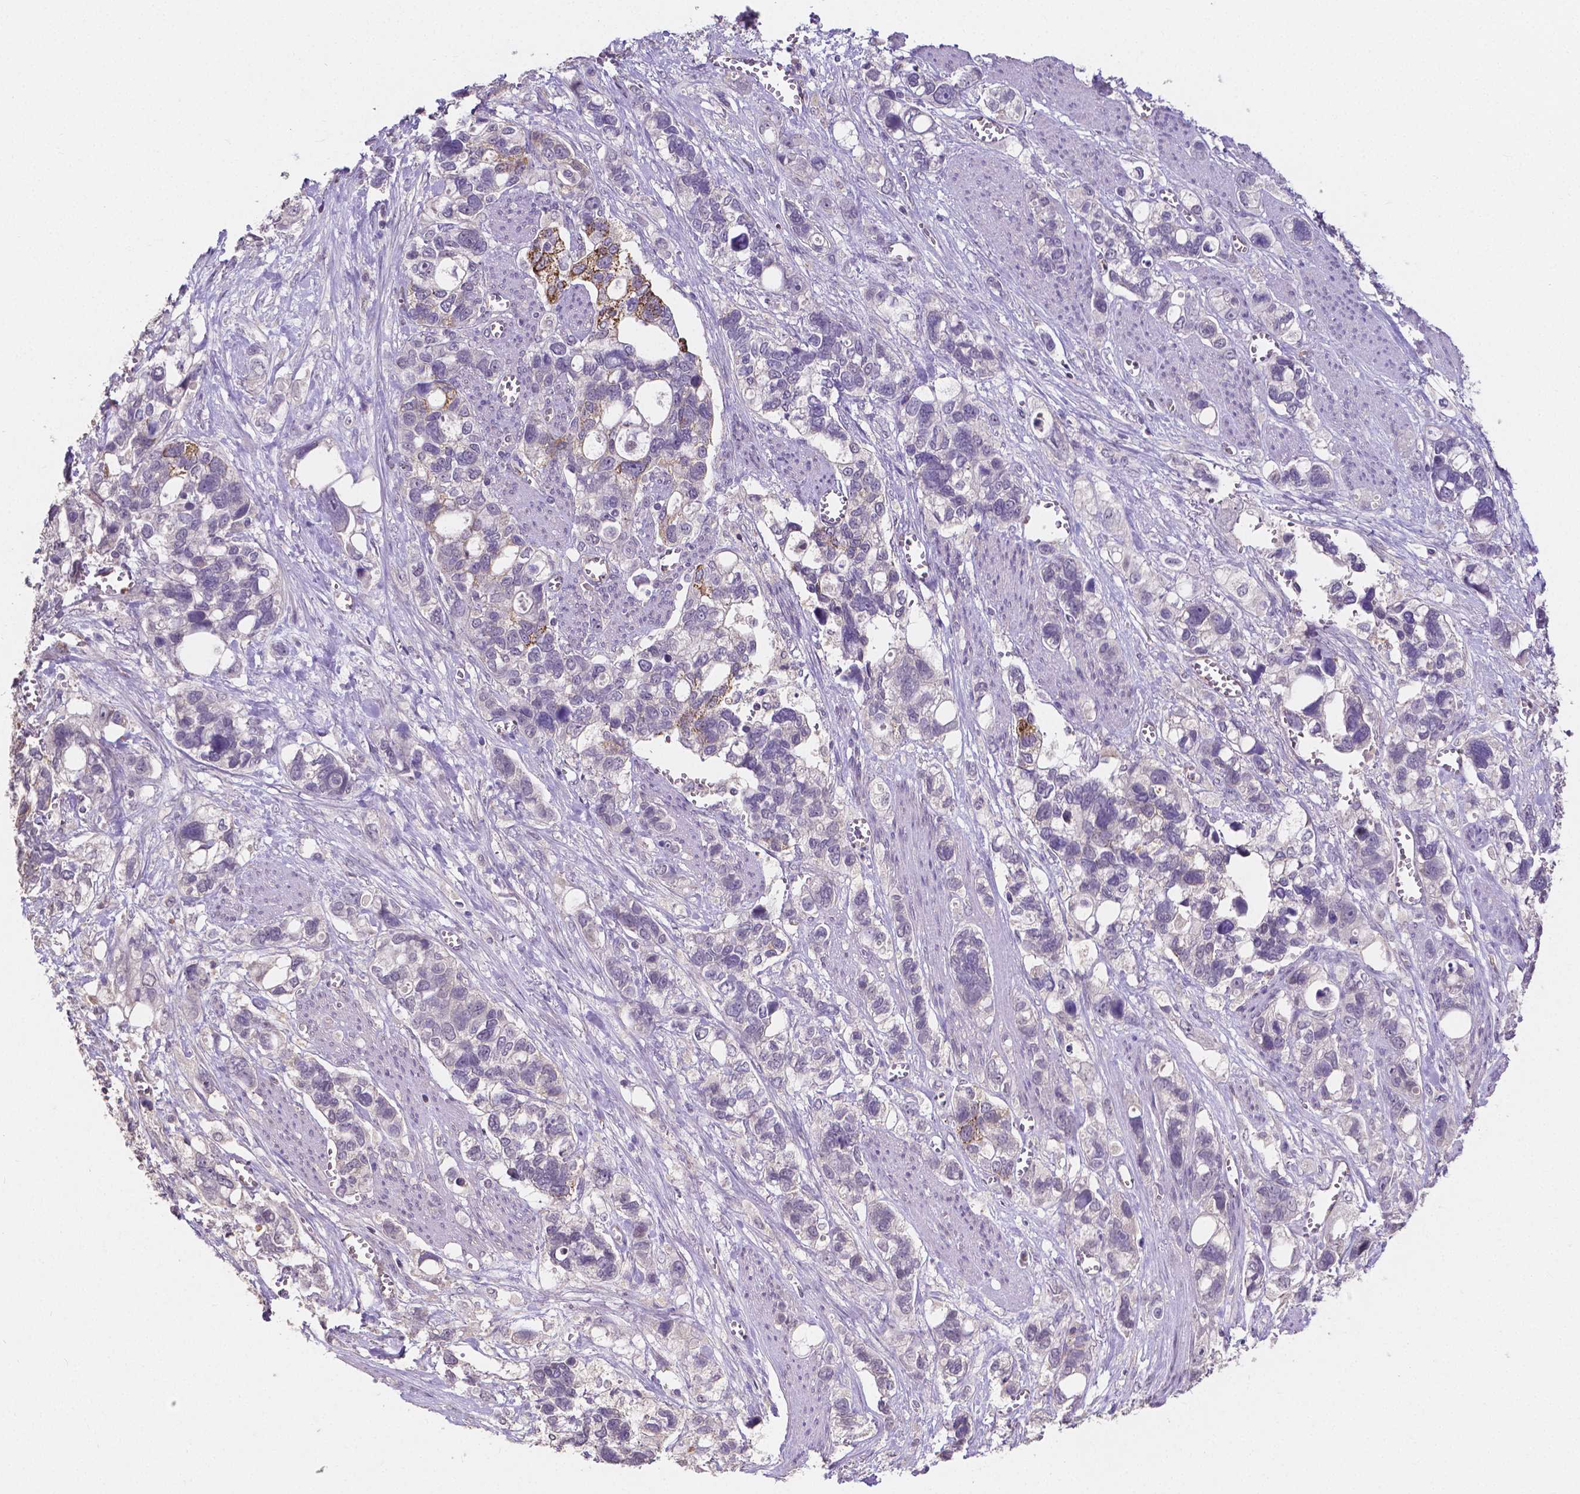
{"staining": {"intensity": "moderate", "quantity": "<25%", "location": "cytoplasmic/membranous"}, "tissue": "stomach cancer", "cell_type": "Tumor cells", "image_type": "cancer", "snomed": [{"axis": "morphology", "description": "Adenocarcinoma, NOS"}, {"axis": "topography", "description": "Stomach, upper"}], "caption": "The histopathology image displays a brown stain indicating the presence of a protein in the cytoplasmic/membranous of tumor cells in stomach cancer (adenocarcinoma). The staining was performed using DAB to visualize the protein expression in brown, while the nuclei were stained in blue with hematoxylin (Magnification: 20x).", "gene": "ELAVL2", "patient": {"sex": "female", "age": 81}}